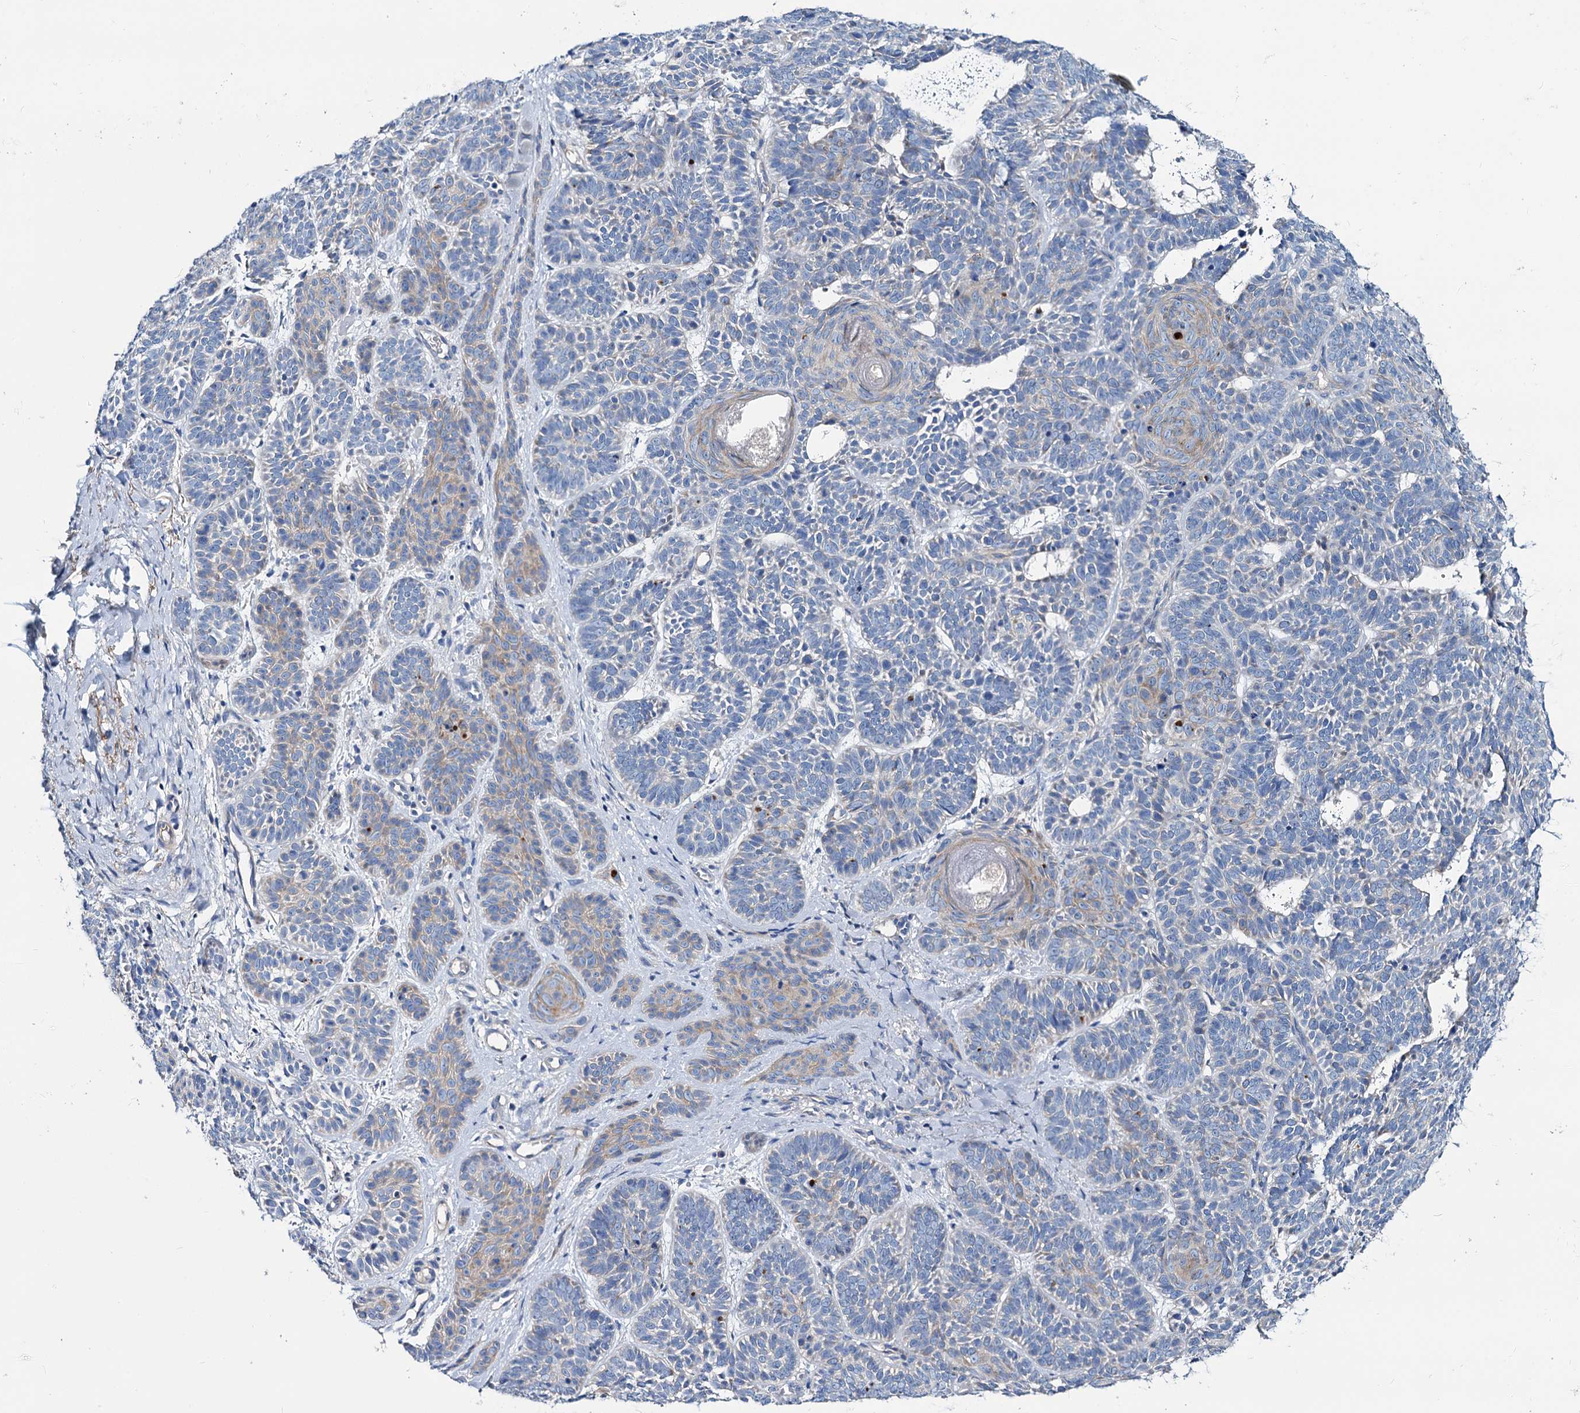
{"staining": {"intensity": "weak", "quantity": "<25%", "location": "cytoplasmic/membranous"}, "tissue": "skin cancer", "cell_type": "Tumor cells", "image_type": "cancer", "snomed": [{"axis": "morphology", "description": "Basal cell carcinoma"}, {"axis": "topography", "description": "Skin"}], "caption": "IHC photomicrograph of neoplastic tissue: human skin cancer stained with DAB (3,3'-diaminobenzidine) shows no significant protein expression in tumor cells.", "gene": "DYDC2", "patient": {"sex": "male", "age": 85}}